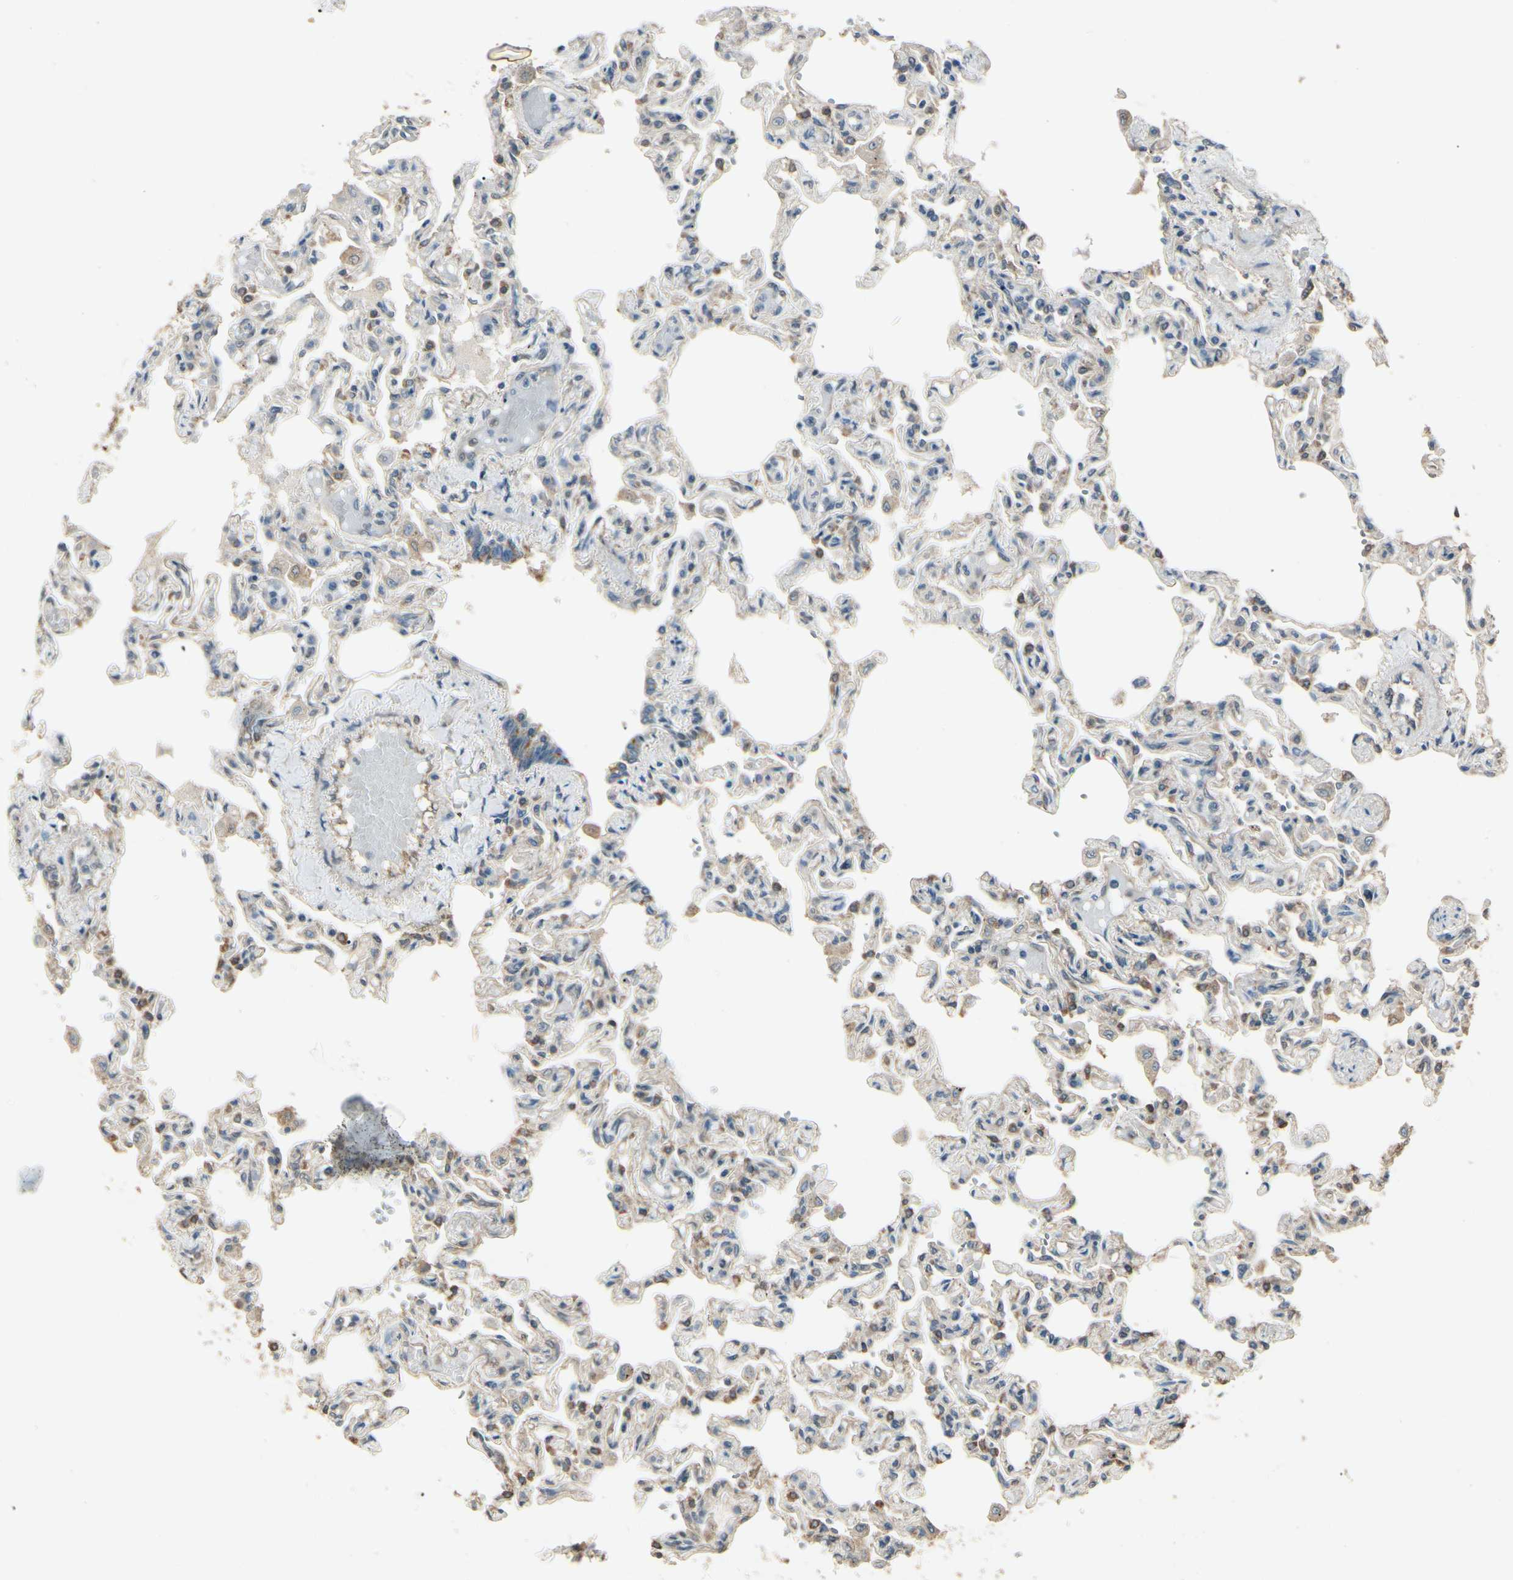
{"staining": {"intensity": "moderate", "quantity": "25%-75%", "location": "cytoplasmic/membranous"}, "tissue": "lung", "cell_type": "Alveolar cells", "image_type": "normal", "snomed": [{"axis": "morphology", "description": "Normal tissue, NOS"}, {"axis": "topography", "description": "Lung"}], "caption": "The image exhibits immunohistochemical staining of unremarkable lung. There is moderate cytoplasmic/membranous staining is identified in about 25%-75% of alveolar cells. (DAB IHC, brown staining for protein, blue staining for nuclei).", "gene": "CCT7", "patient": {"sex": "male", "age": 21}}